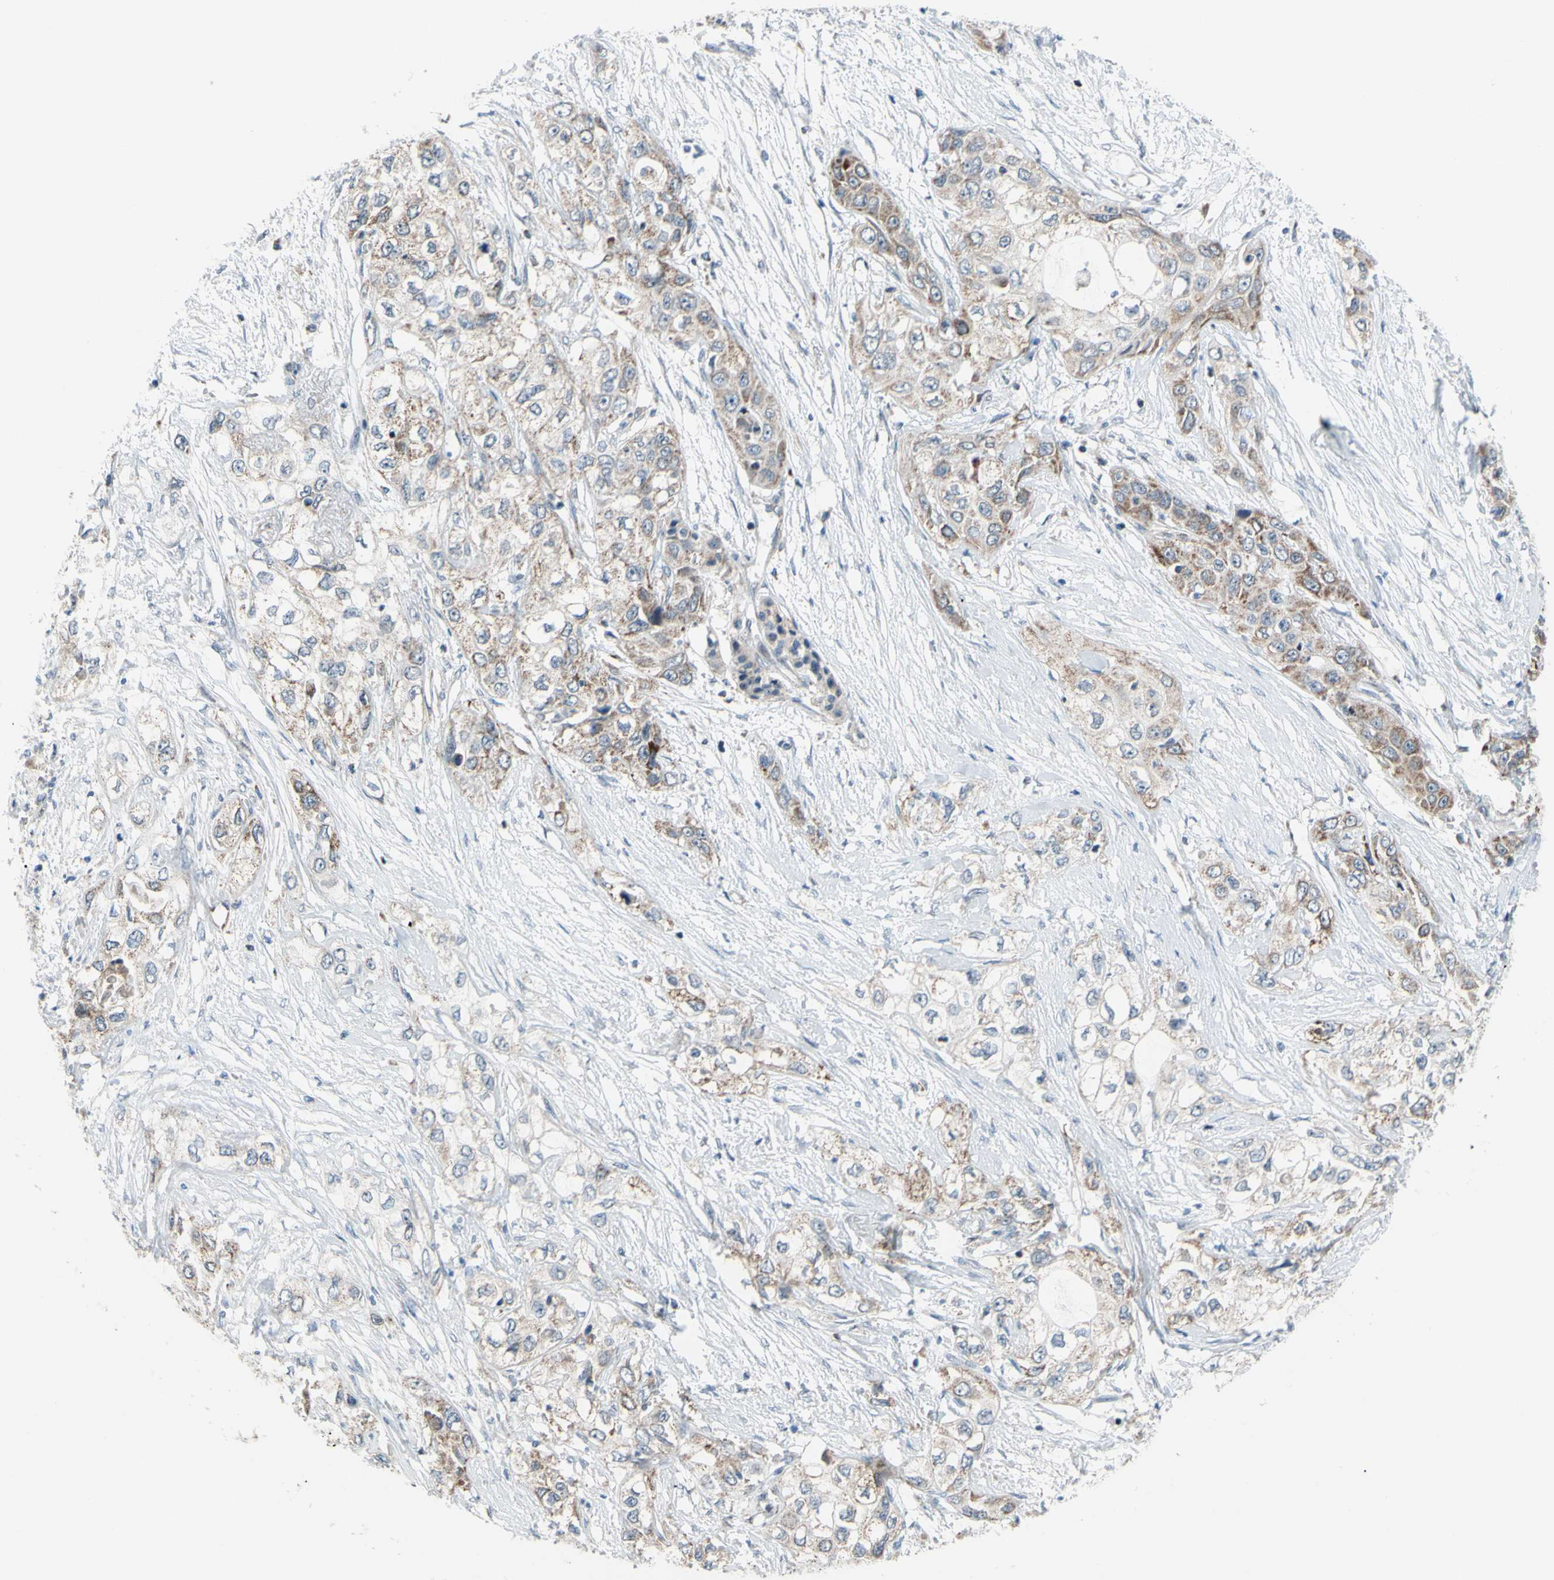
{"staining": {"intensity": "weak", "quantity": "25%-75%", "location": "cytoplasmic/membranous"}, "tissue": "pancreatic cancer", "cell_type": "Tumor cells", "image_type": "cancer", "snomed": [{"axis": "morphology", "description": "Adenocarcinoma, NOS"}, {"axis": "topography", "description": "Pancreas"}], "caption": "Immunohistochemistry micrograph of pancreatic cancer (adenocarcinoma) stained for a protein (brown), which exhibits low levels of weak cytoplasmic/membranous expression in about 25%-75% of tumor cells.", "gene": "GLT8D1", "patient": {"sex": "female", "age": 70}}